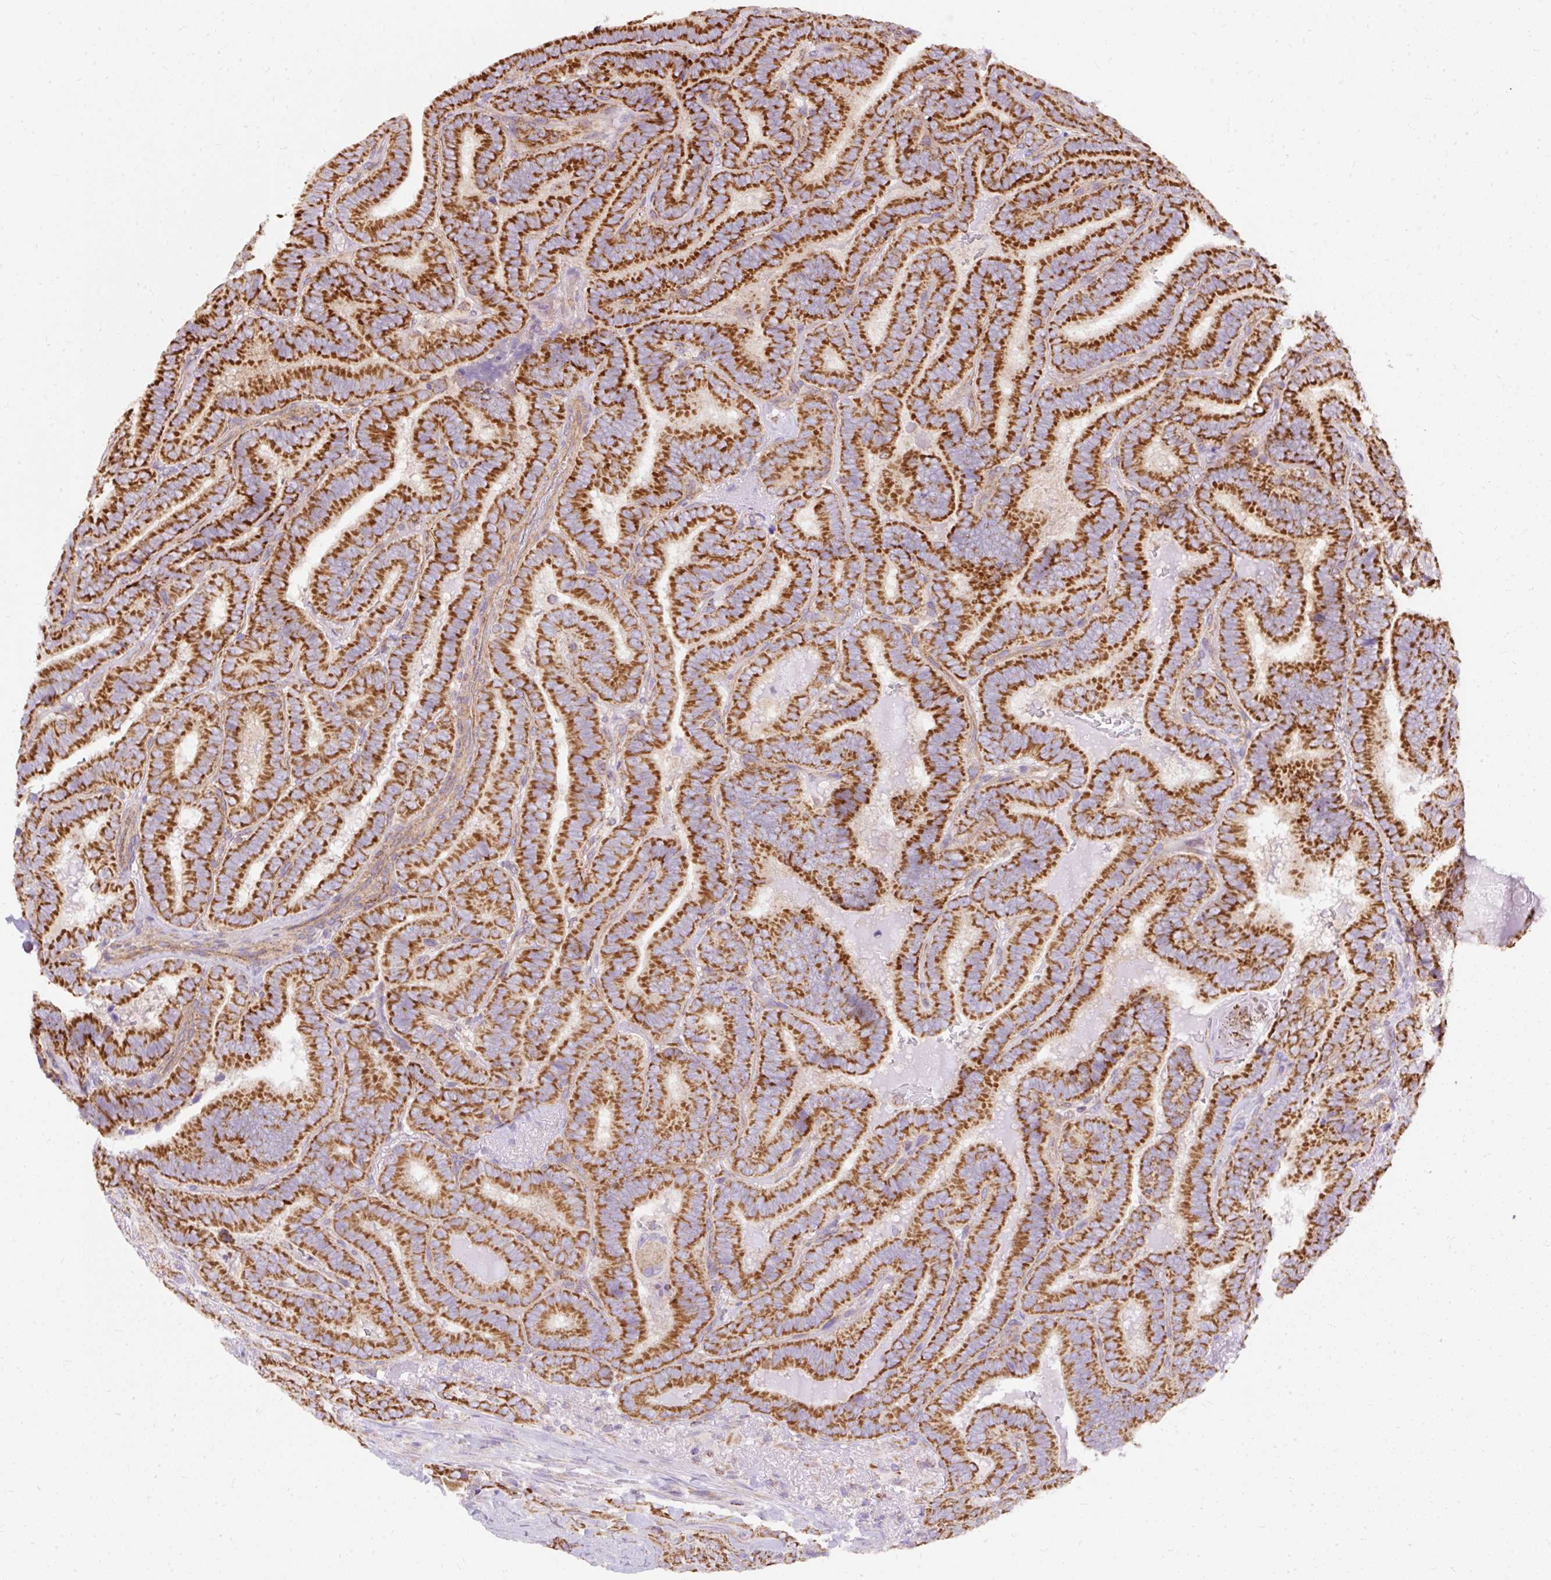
{"staining": {"intensity": "strong", "quantity": ">75%", "location": "cytoplasmic/membranous"}, "tissue": "thyroid cancer", "cell_type": "Tumor cells", "image_type": "cancer", "snomed": [{"axis": "morphology", "description": "Papillary adenocarcinoma, NOS"}, {"axis": "topography", "description": "Thyroid gland"}], "caption": "Human thyroid cancer stained for a protein (brown) reveals strong cytoplasmic/membranous positive staining in about >75% of tumor cells.", "gene": "CEP290", "patient": {"sex": "male", "age": 61}}